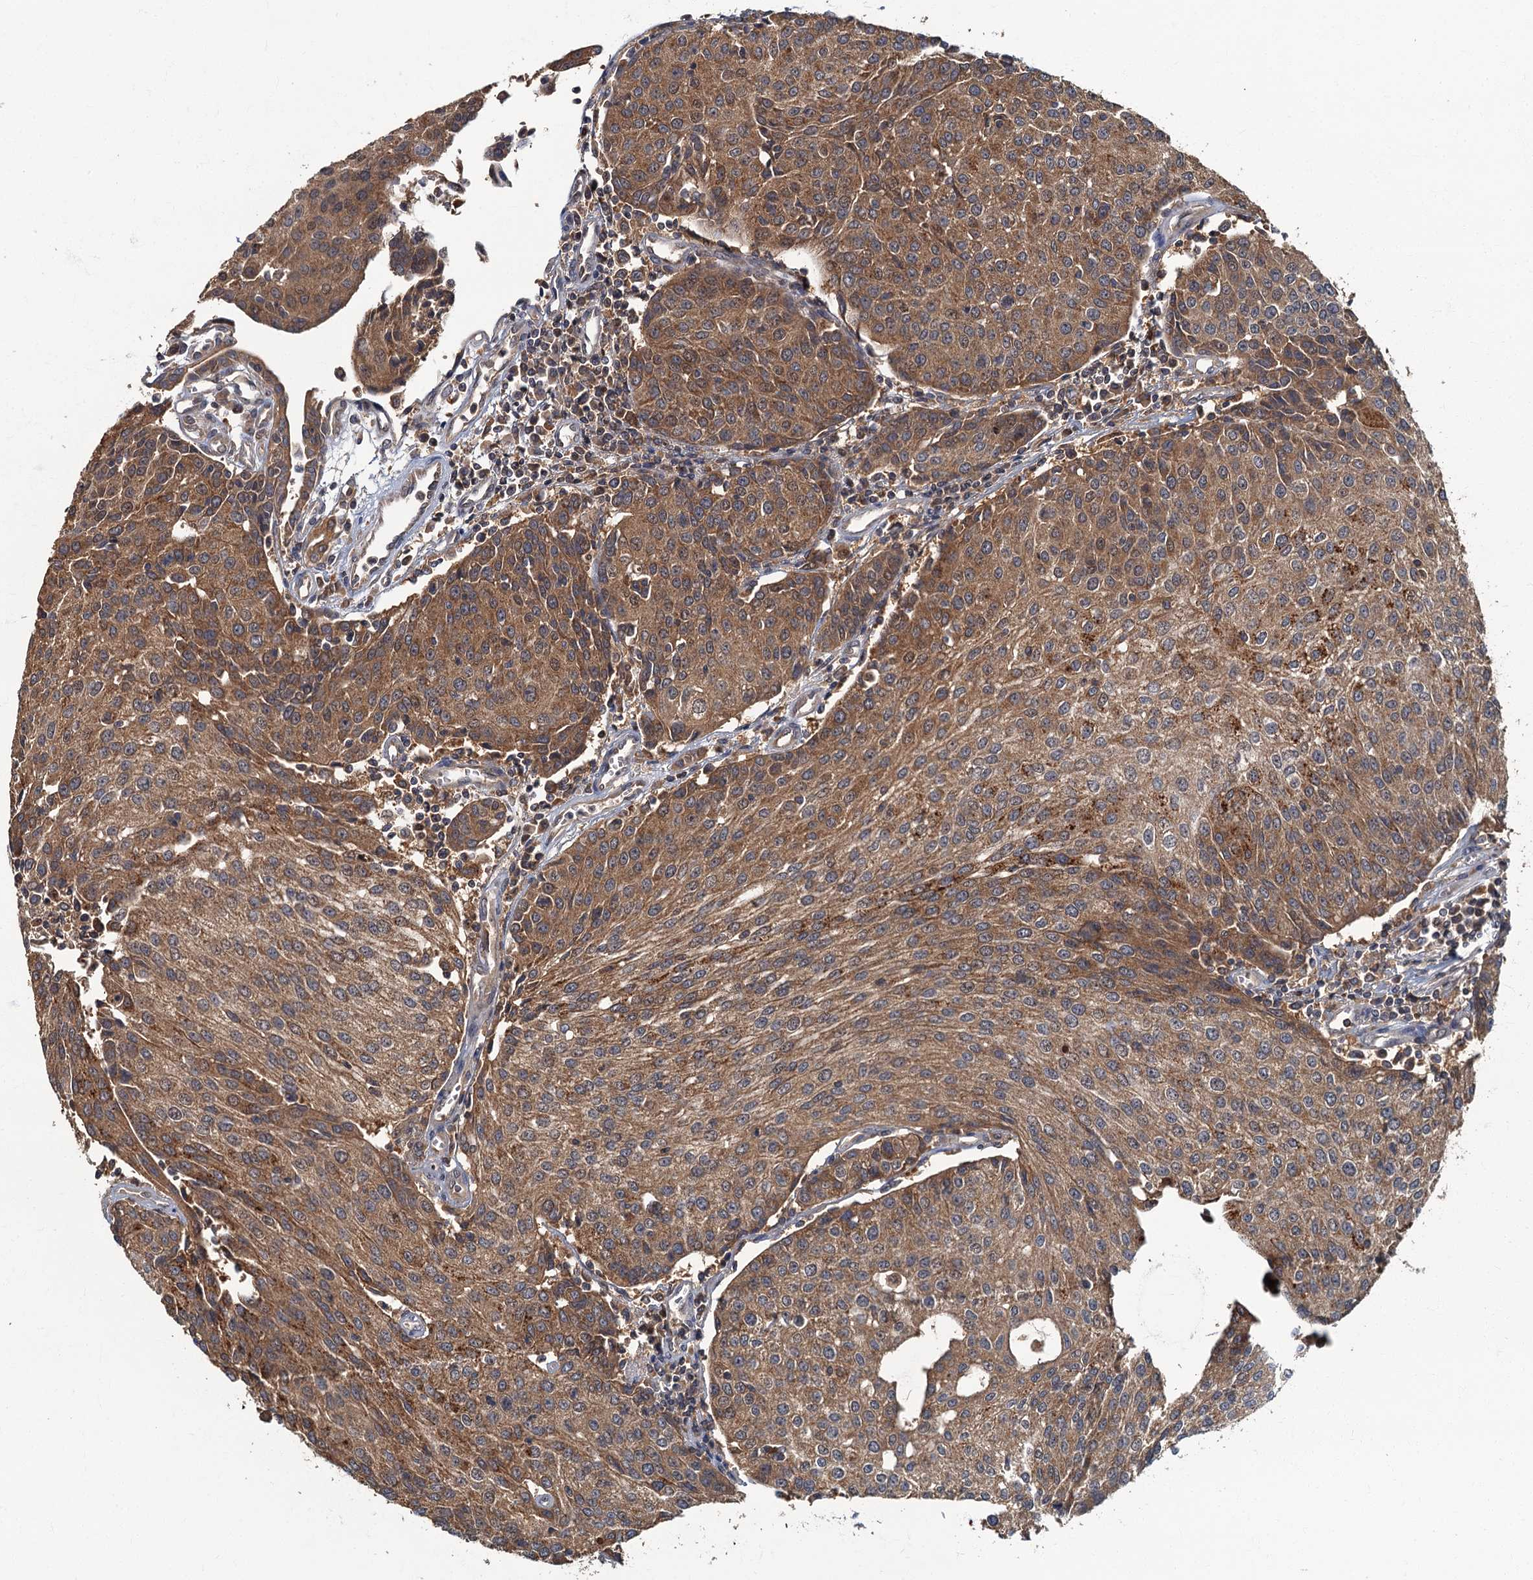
{"staining": {"intensity": "moderate", "quantity": ">75%", "location": "cytoplasmic/membranous"}, "tissue": "urothelial cancer", "cell_type": "Tumor cells", "image_type": "cancer", "snomed": [{"axis": "morphology", "description": "Urothelial carcinoma, High grade"}, {"axis": "topography", "description": "Urinary bladder"}], "caption": "Moderate cytoplasmic/membranous staining is identified in approximately >75% of tumor cells in urothelial carcinoma (high-grade).", "gene": "WDCP", "patient": {"sex": "female", "age": 85}}